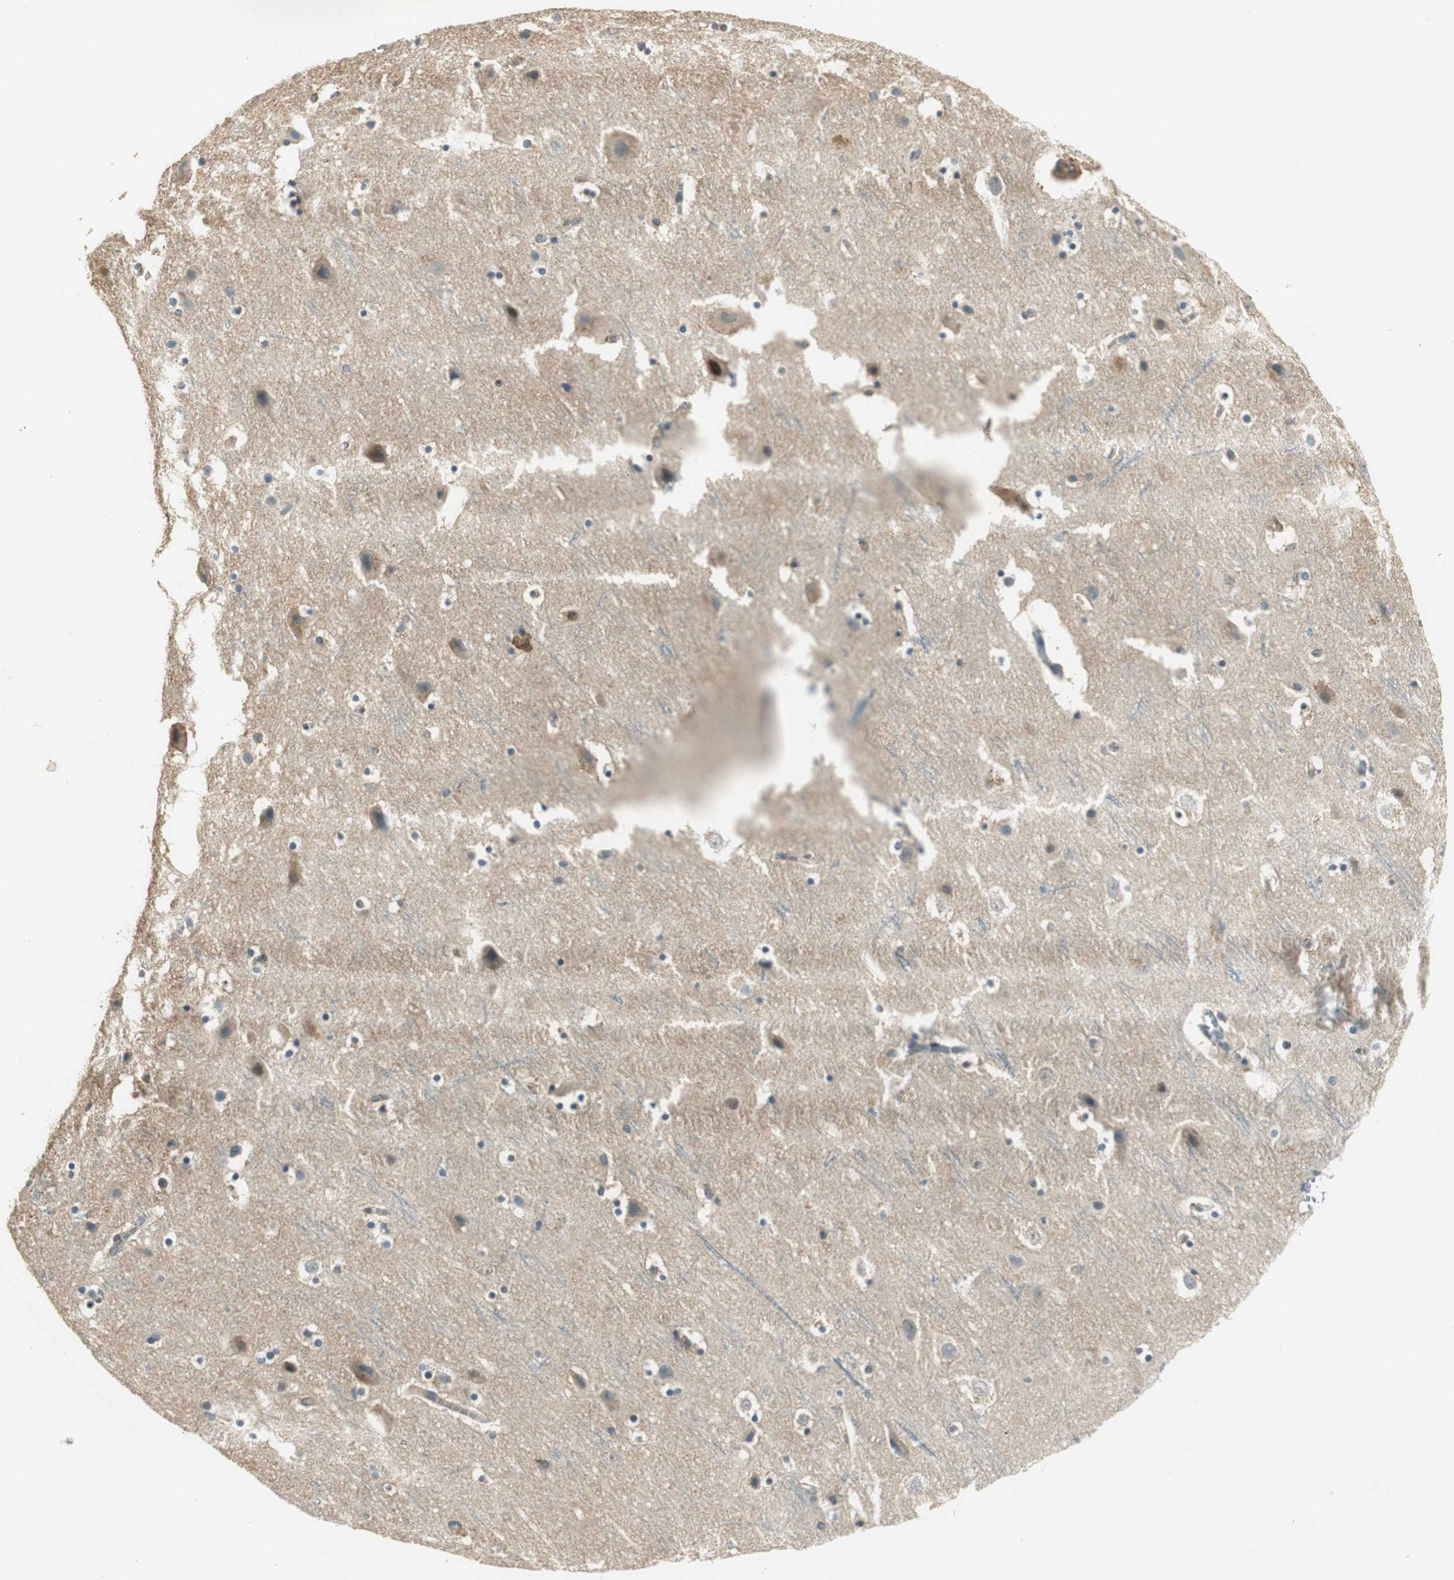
{"staining": {"intensity": "negative", "quantity": "none", "location": "none"}, "tissue": "cerebral cortex", "cell_type": "Endothelial cells", "image_type": "normal", "snomed": [{"axis": "morphology", "description": "Normal tissue, NOS"}, {"axis": "topography", "description": "Cerebral cortex"}], "caption": "Immunohistochemical staining of benign human cerebral cortex demonstrates no significant positivity in endothelial cells. Brightfield microscopy of immunohistochemistry stained with DAB (brown) and hematoxylin (blue), captured at high magnification.", "gene": "PSMB4", "patient": {"sex": "male", "age": 45}}